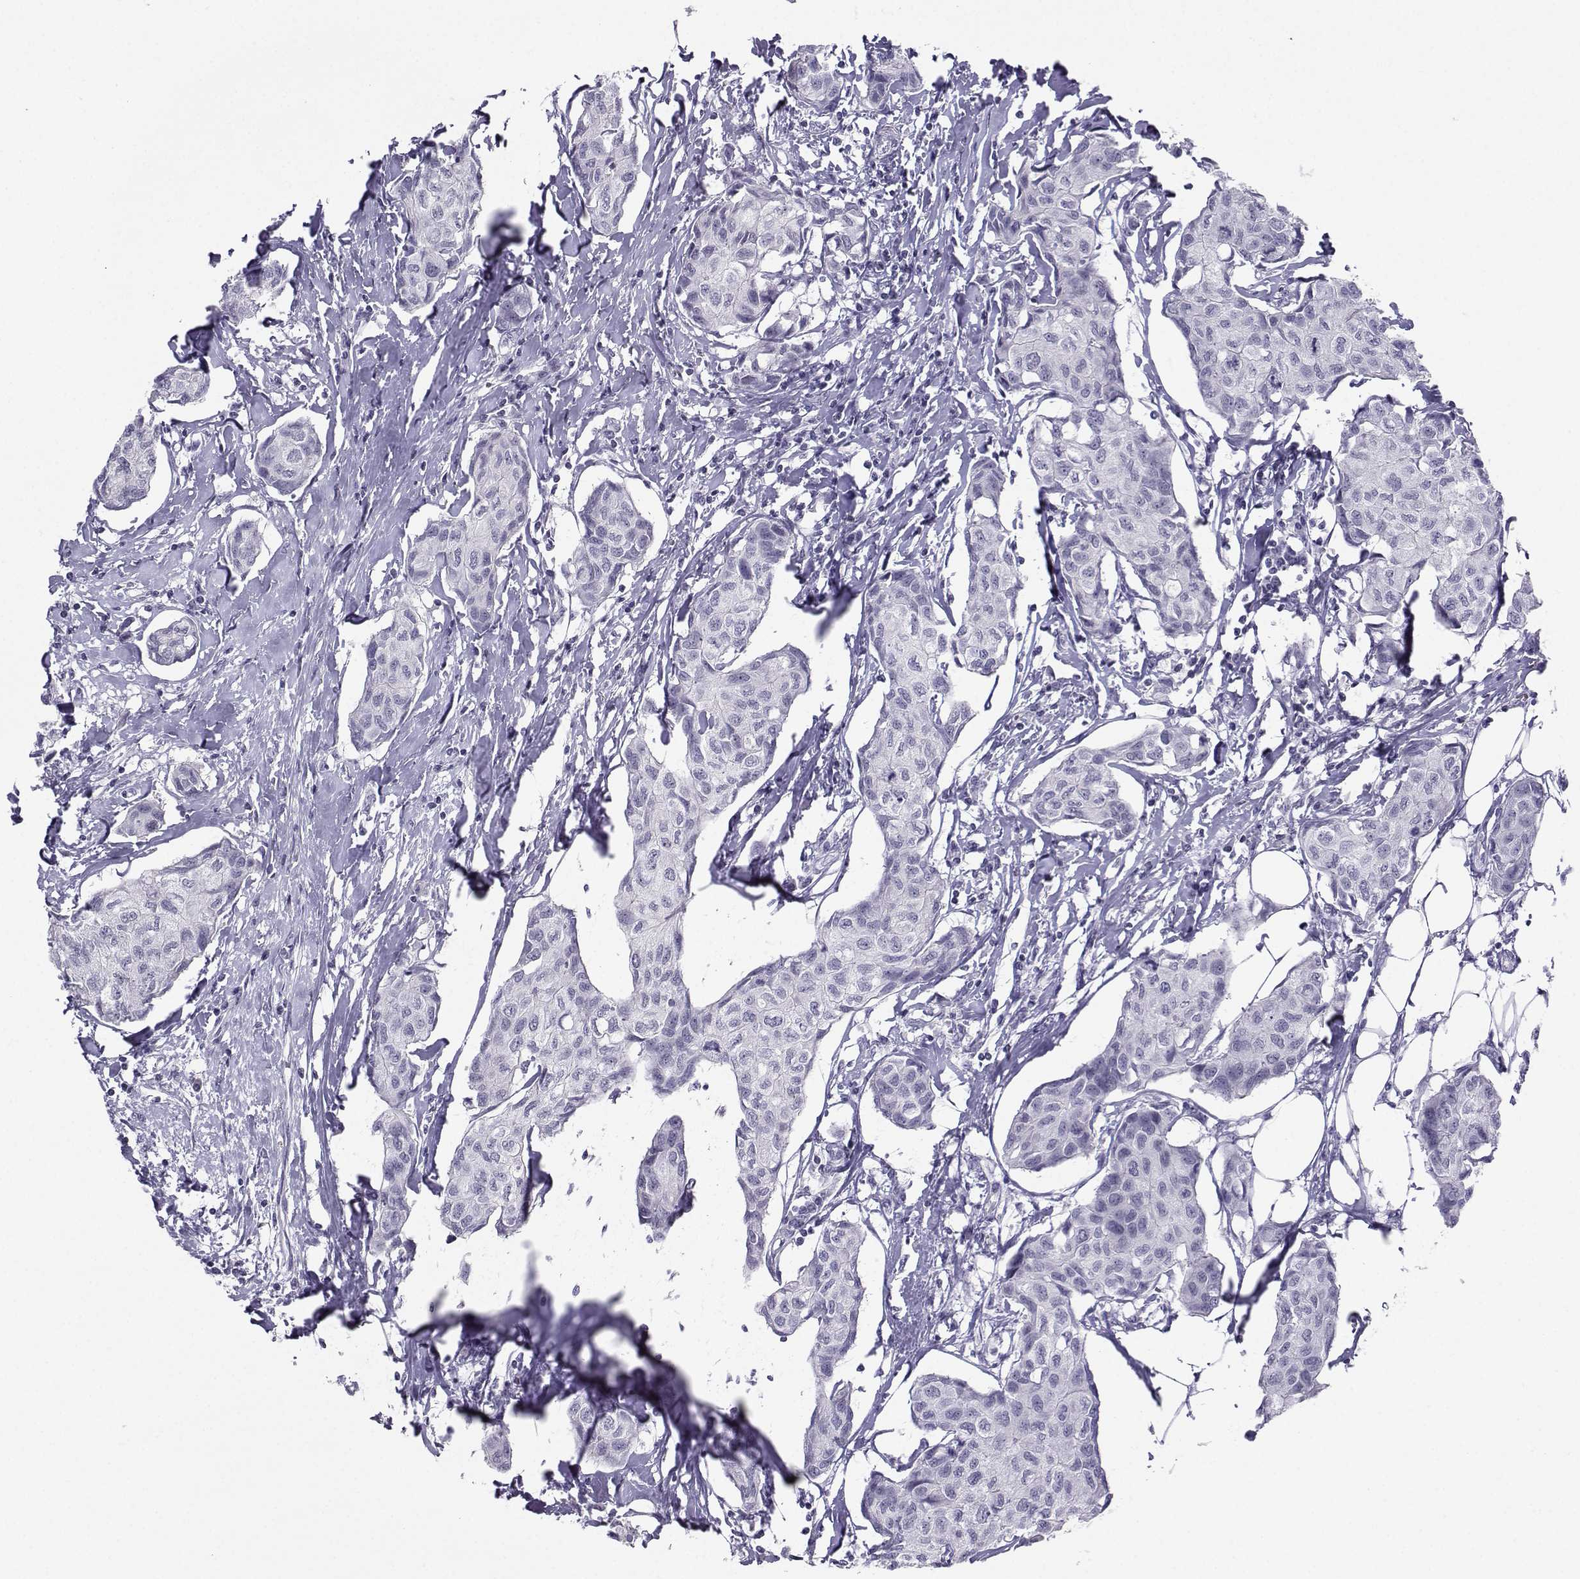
{"staining": {"intensity": "negative", "quantity": "none", "location": "none"}, "tissue": "breast cancer", "cell_type": "Tumor cells", "image_type": "cancer", "snomed": [{"axis": "morphology", "description": "Duct carcinoma"}, {"axis": "topography", "description": "Breast"}], "caption": "A high-resolution micrograph shows immunohistochemistry staining of breast invasive ductal carcinoma, which demonstrates no significant expression in tumor cells. (DAB immunohistochemistry (IHC) with hematoxylin counter stain).", "gene": "LHX1", "patient": {"sex": "female", "age": 80}}